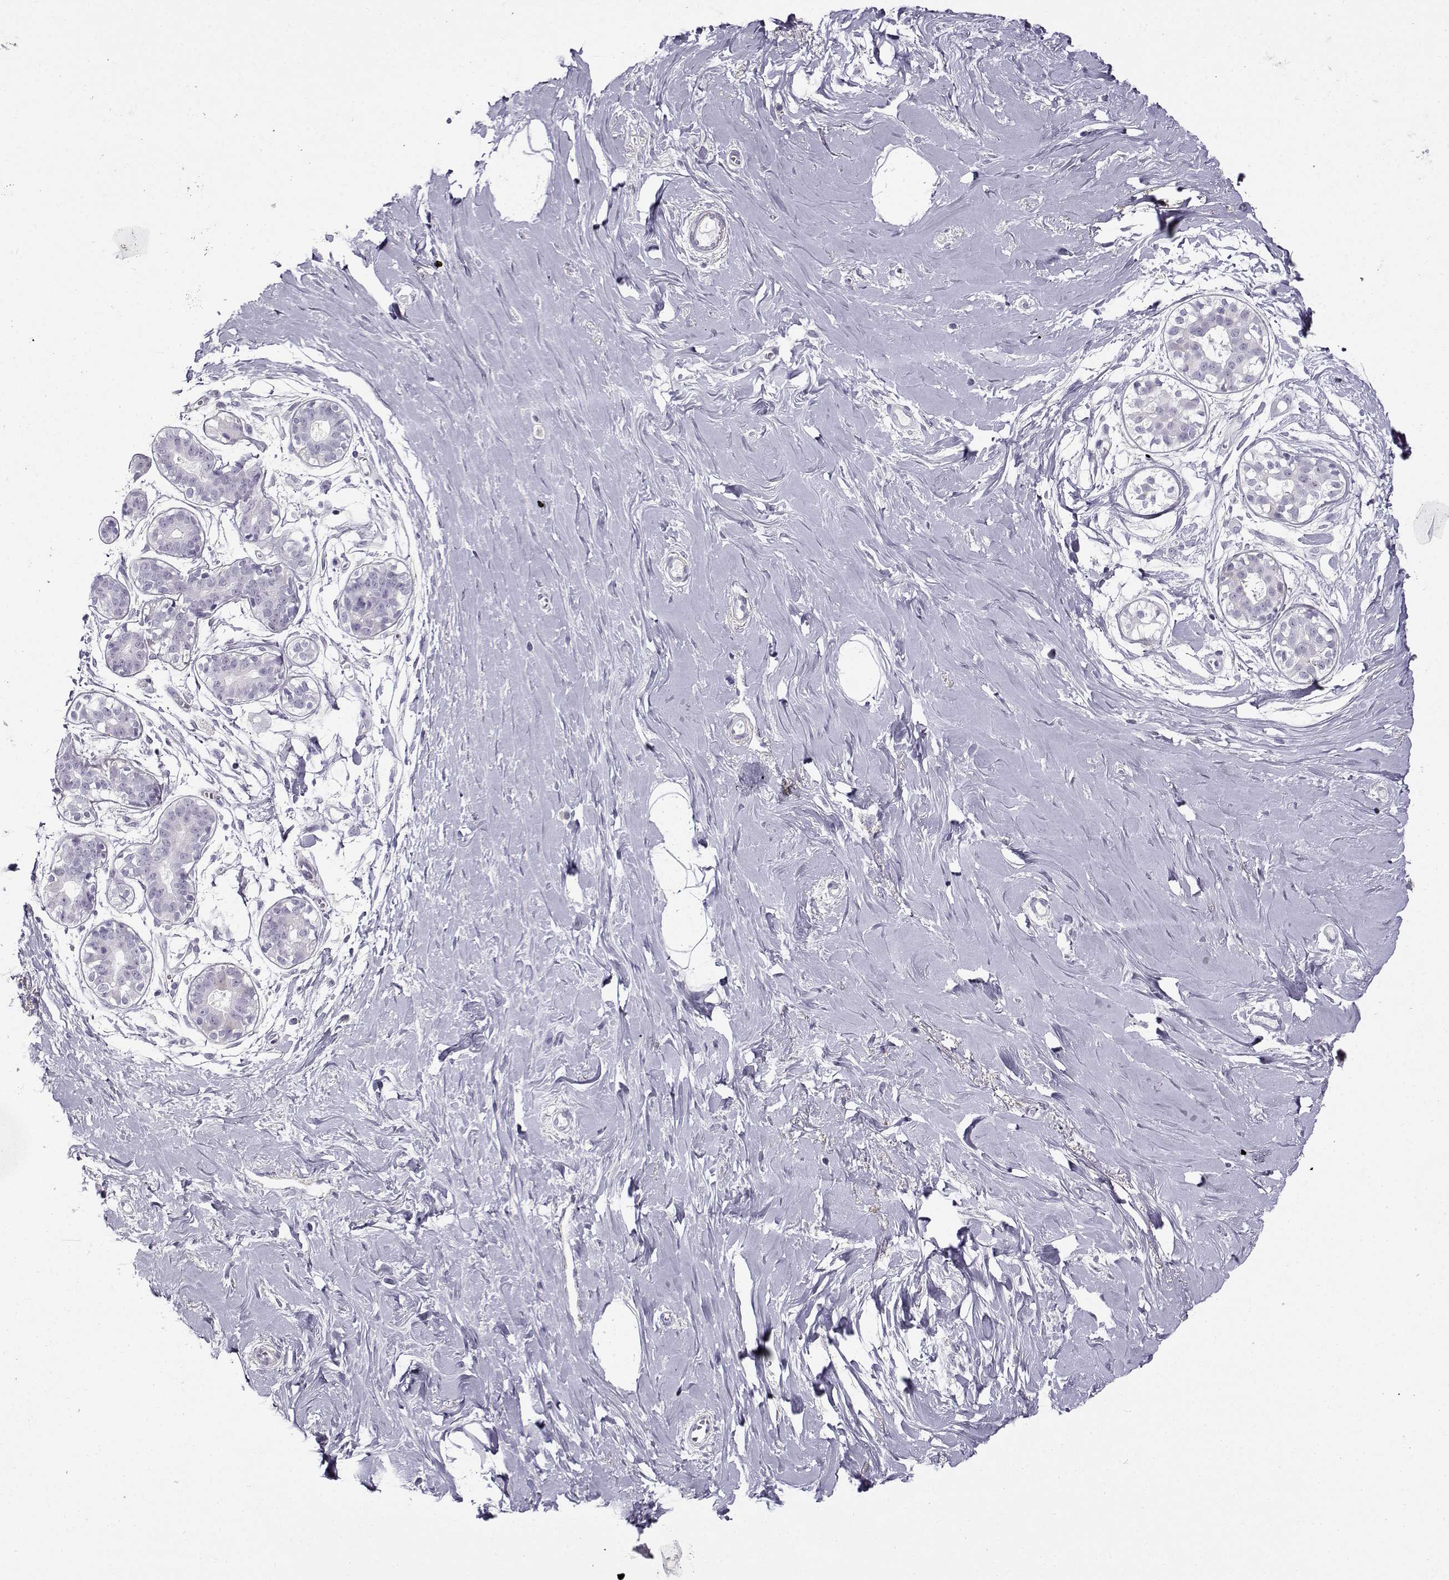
{"staining": {"intensity": "negative", "quantity": "none", "location": "none"}, "tissue": "breast", "cell_type": "Adipocytes", "image_type": "normal", "snomed": [{"axis": "morphology", "description": "Normal tissue, NOS"}, {"axis": "topography", "description": "Breast"}], "caption": "Protein analysis of benign breast shows no significant staining in adipocytes. The staining is performed using DAB (3,3'-diaminobenzidine) brown chromogen with nuclei counter-stained in using hematoxylin.", "gene": "GTSF1L", "patient": {"sex": "female", "age": 49}}